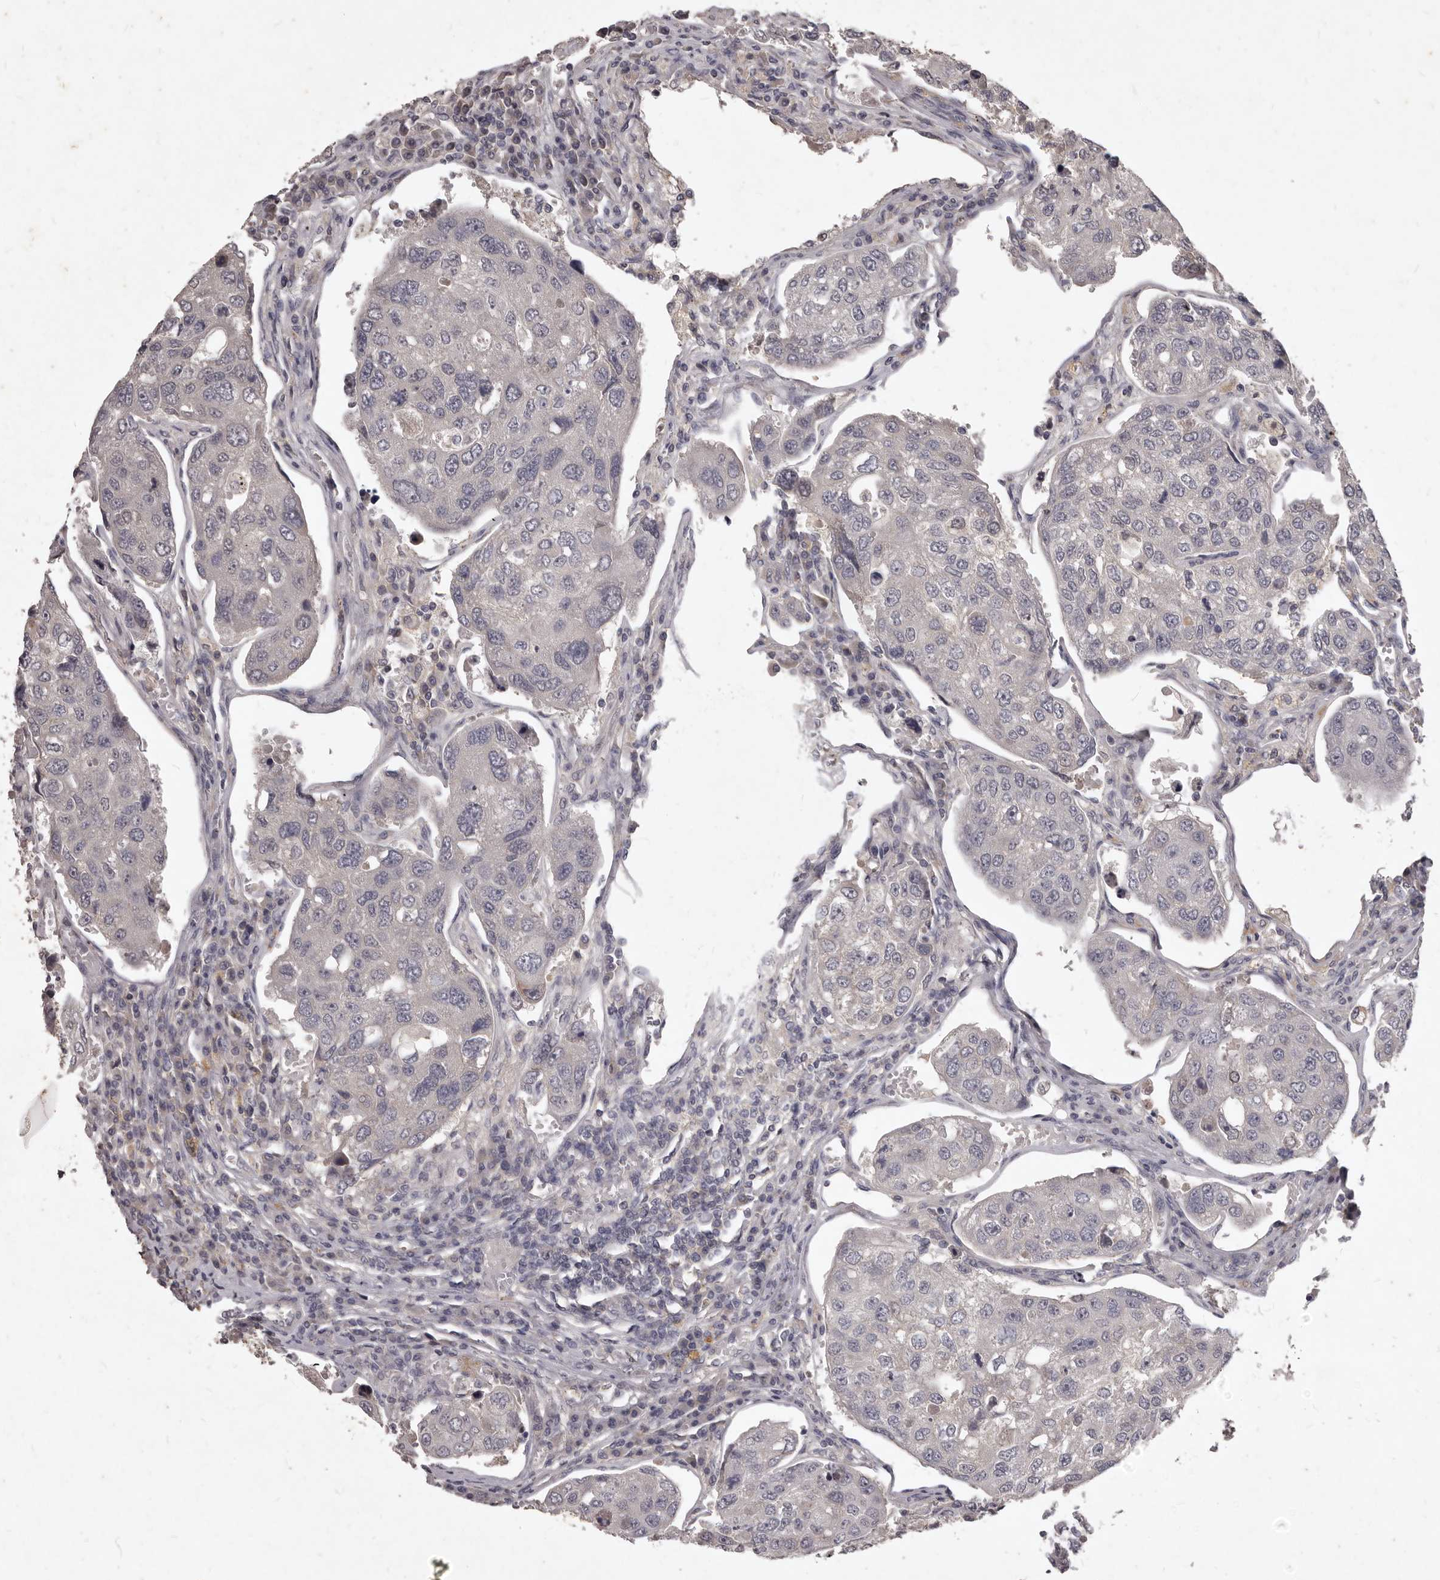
{"staining": {"intensity": "negative", "quantity": "none", "location": "none"}, "tissue": "urothelial cancer", "cell_type": "Tumor cells", "image_type": "cancer", "snomed": [{"axis": "morphology", "description": "Urothelial carcinoma, High grade"}, {"axis": "topography", "description": "Lymph node"}, {"axis": "topography", "description": "Urinary bladder"}], "caption": "A high-resolution photomicrograph shows immunohistochemistry (IHC) staining of urothelial cancer, which exhibits no significant expression in tumor cells.", "gene": "GPRC5C", "patient": {"sex": "male", "age": 51}}